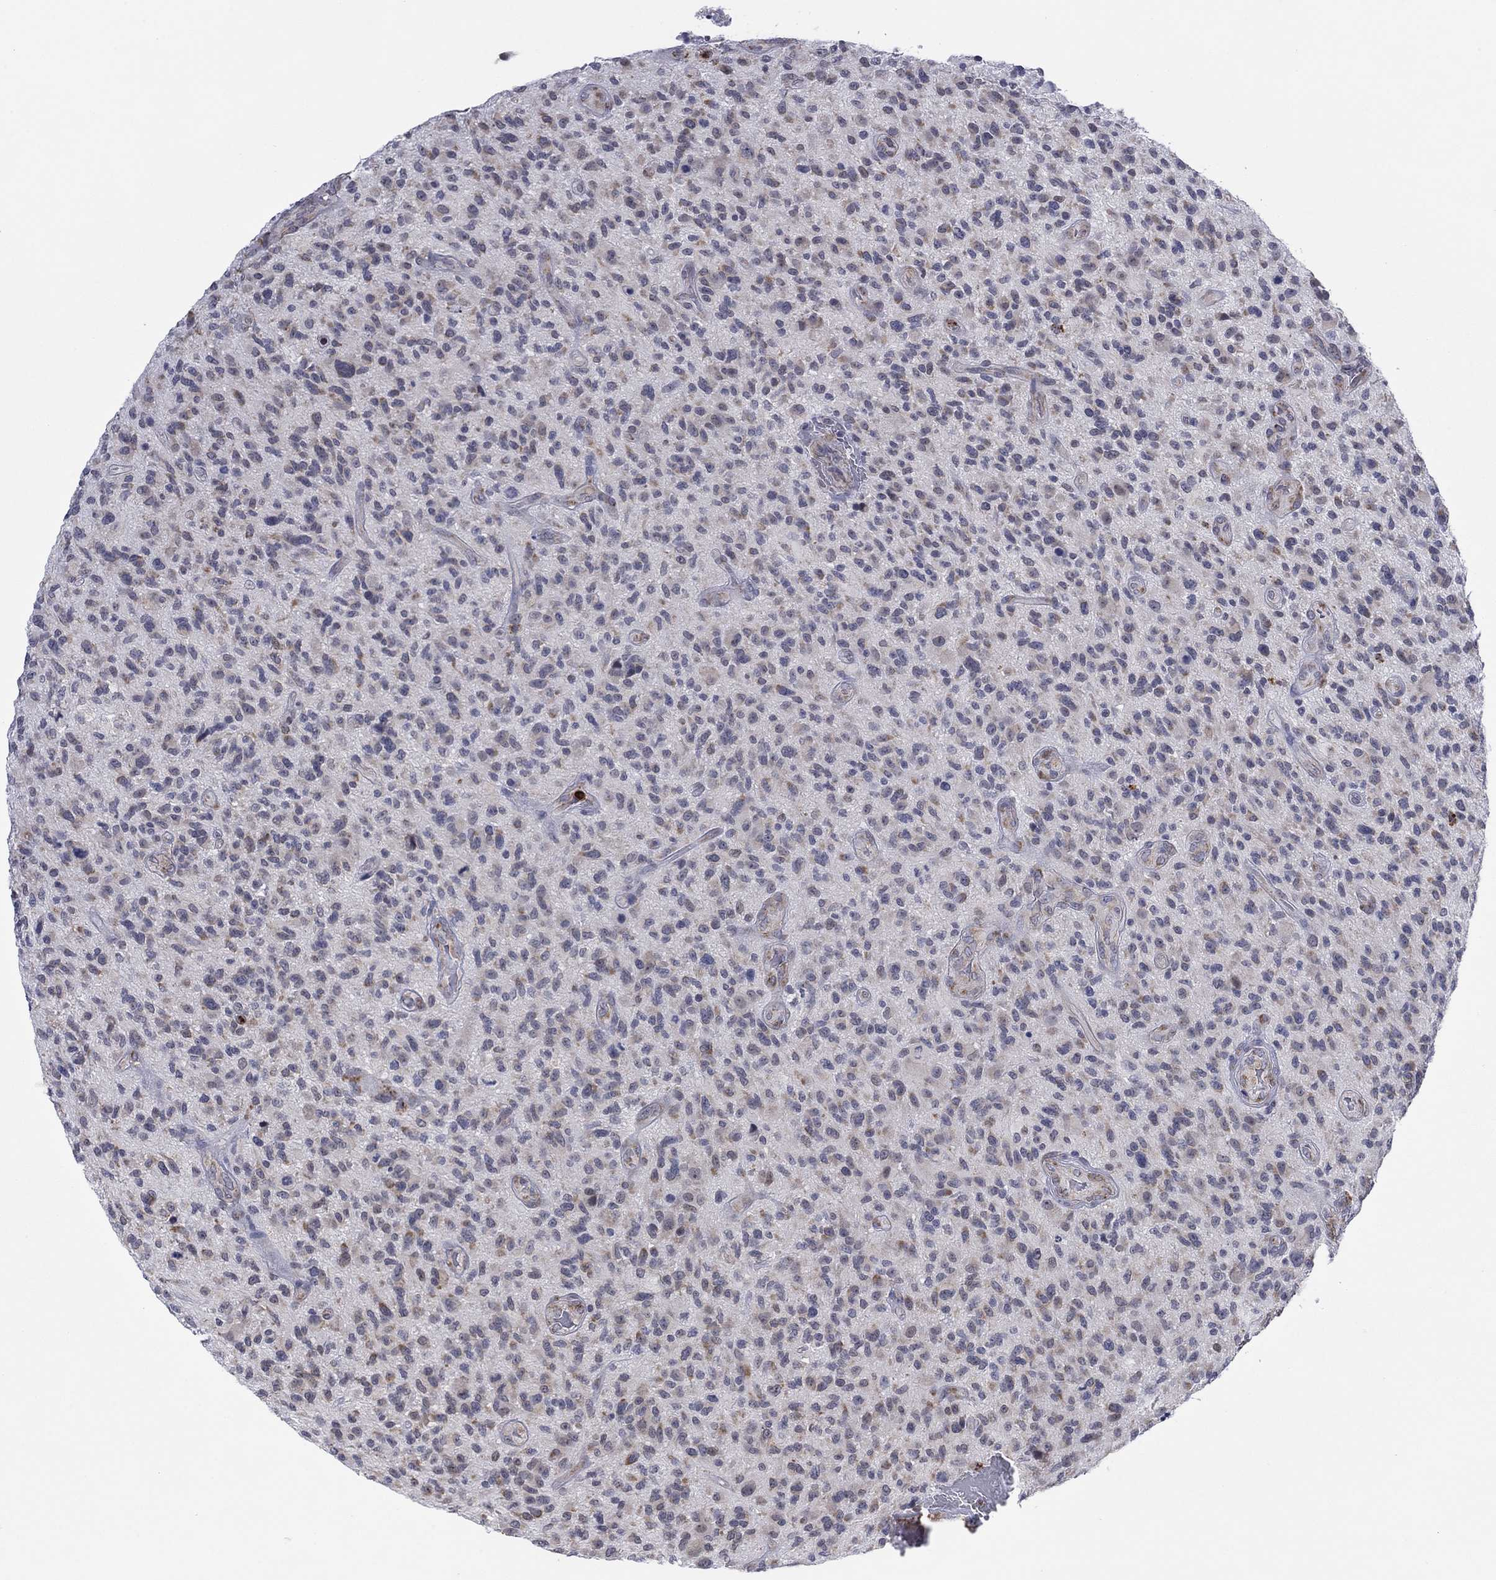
{"staining": {"intensity": "negative", "quantity": "none", "location": "none"}, "tissue": "glioma", "cell_type": "Tumor cells", "image_type": "cancer", "snomed": [{"axis": "morphology", "description": "Glioma, malignant, High grade"}, {"axis": "topography", "description": "Brain"}], "caption": "Immunohistochemistry (IHC) histopathology image of neoplastic tissue: glioma stained with DAB demonstrates no significant protein staining in tumor cells.", "gene": "MTRFR", "patient": {"sex": "male", "age": 47}}